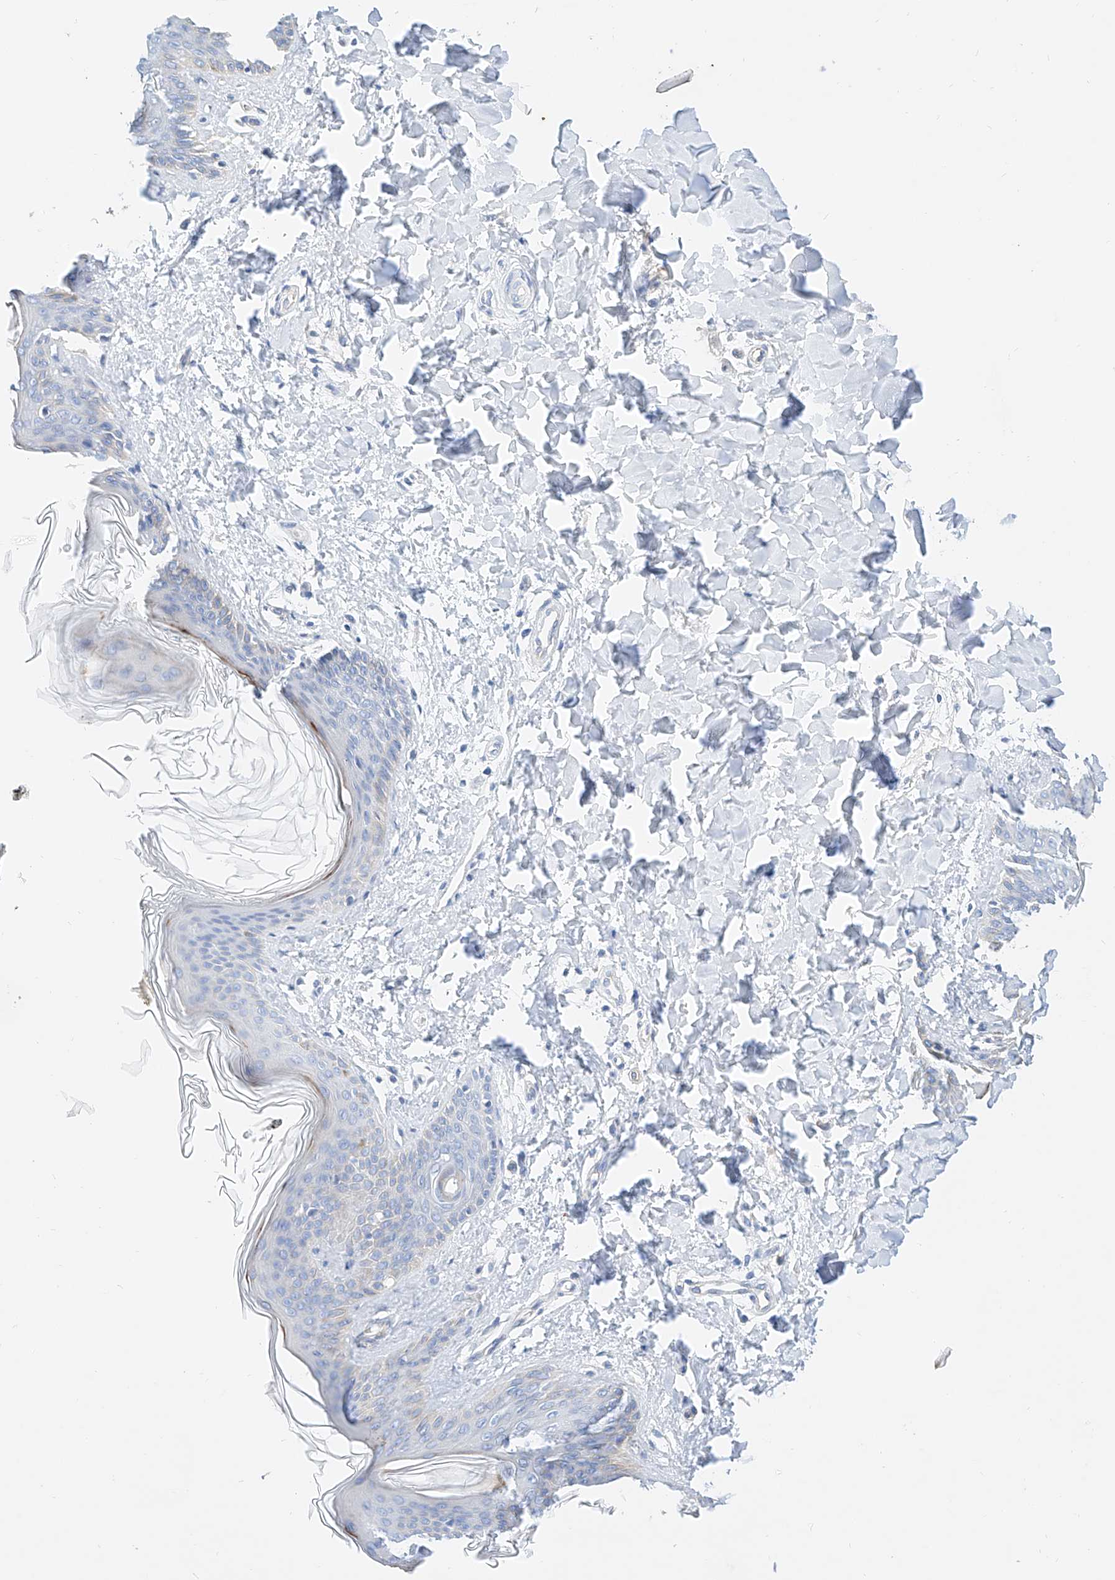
{"staining": {"intensity": "negative", "quantity": "none", "location": "none"}, "tissue": "skin", "cell_type": "Fibroblasts", "image_type": "normal", "snomed": [{"axis": "morphology", "description": "Normal tissue, NOS"}, {"axis": "topography", "description": "Skin"}], "caption": "Immunohistochemistry (IHC) of unremarkable human skin demonstrates no expression in fibroblasts. (DAB (3,3'-diaminobenzidine) immunohistochemistry, high magnification).", "gene": "SBSPON", "patient": {"sex": "female", "age": 17}}